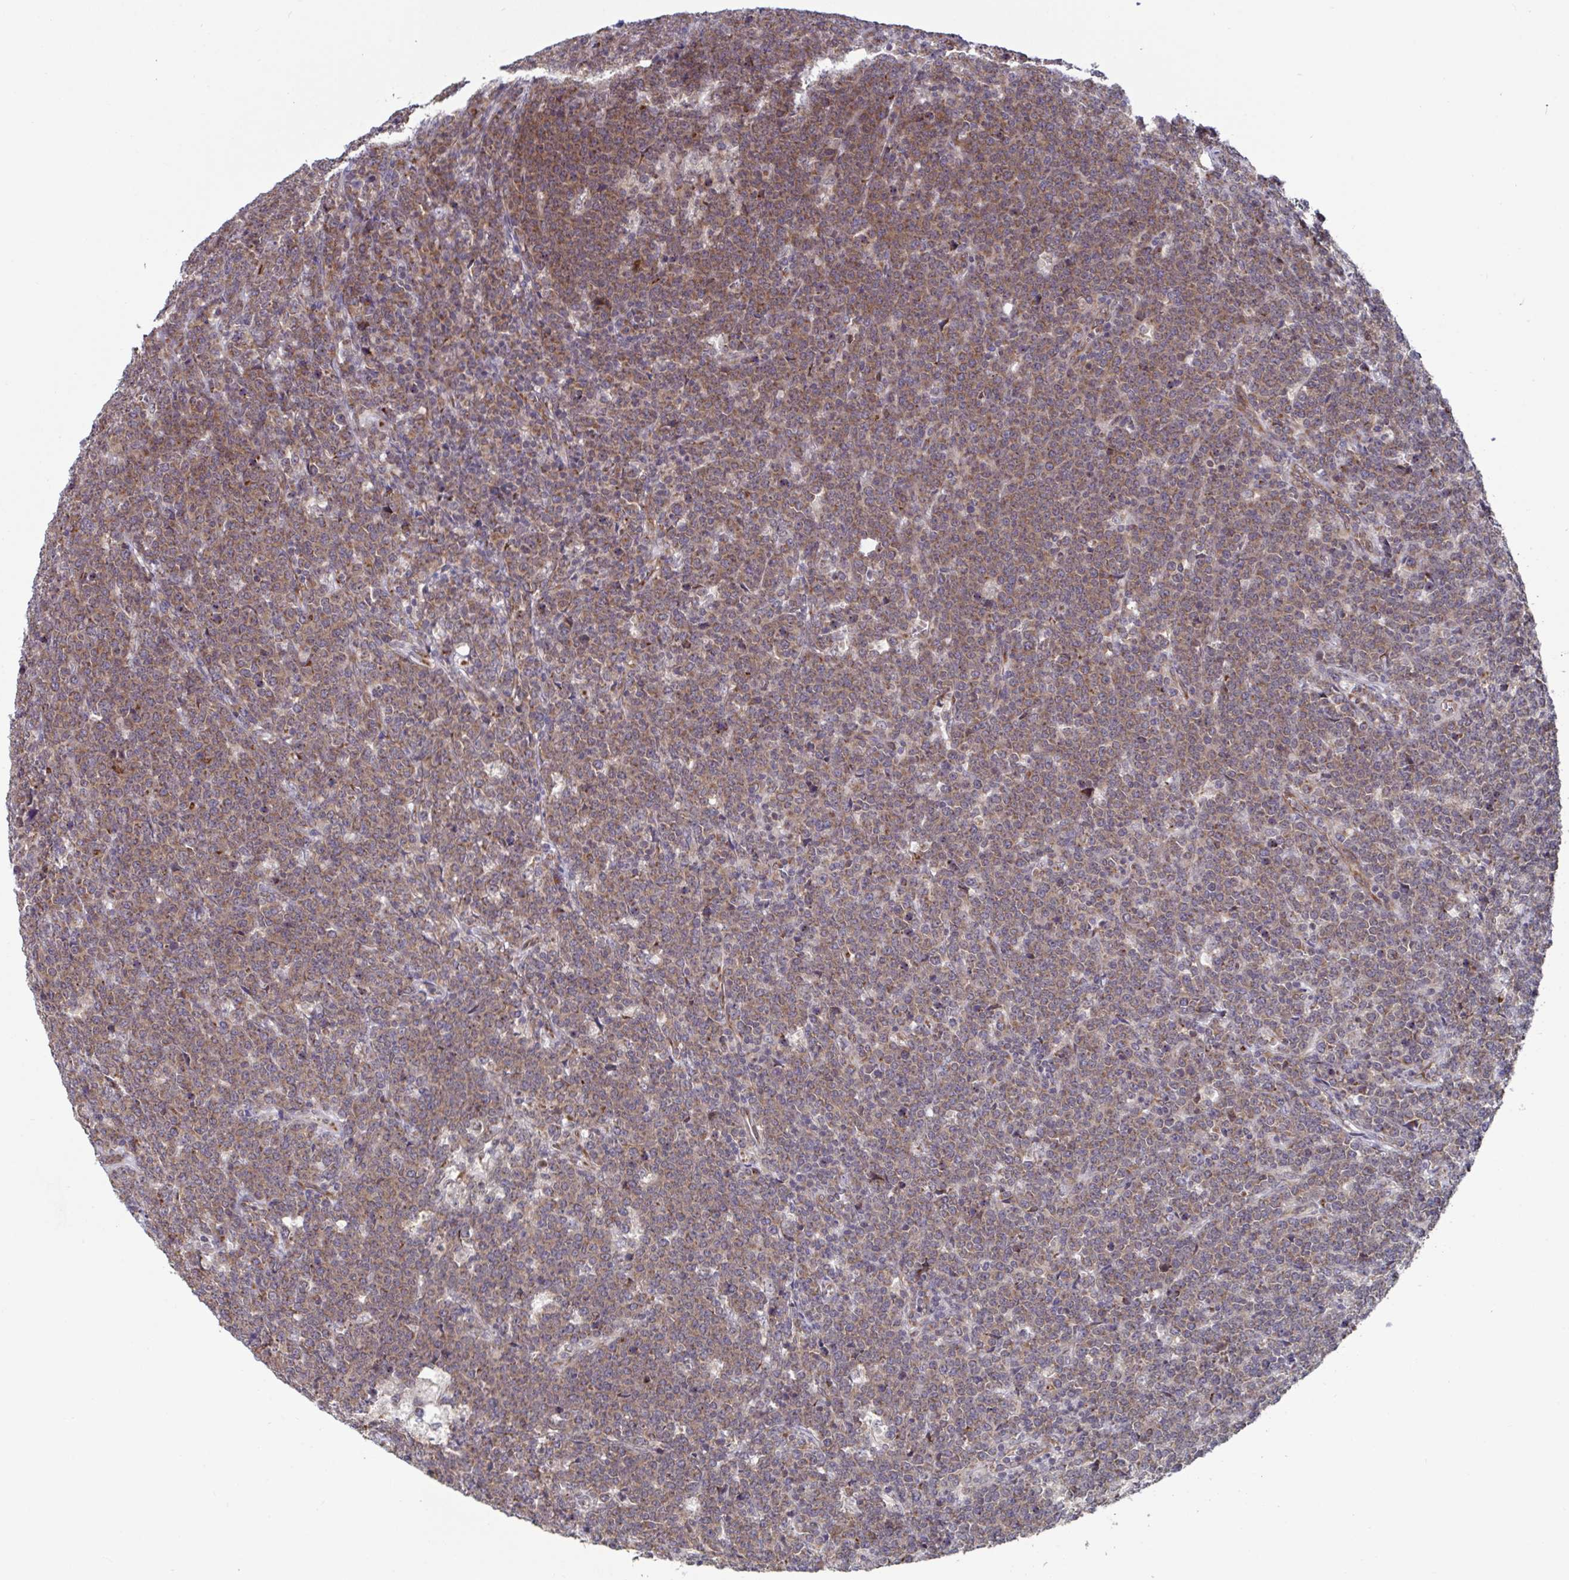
{"staining": {"intensity": "moderate", "quantity": ">75%", "location": "cytoplasmic/membranous"}, "tissue": "lymphoma", "cell_type": "Tumor cells", "image_type": "cancer", "snomed": [{"axis": "morphology", "description": "Malignant lymphoma, non-Hodgkin's type, High grade"}, {"axis": "topography", "description": "Small intestine"}, {"axis": "topography", "description": "Colon"}], "caption": "Tumor cells show medium levels of moderate cytoplasmic/membranous staining in approximately >75% of cells in lymphoma.", "gene": "ATP5MJ", "patient": {"sex": "male", "age": 8}}